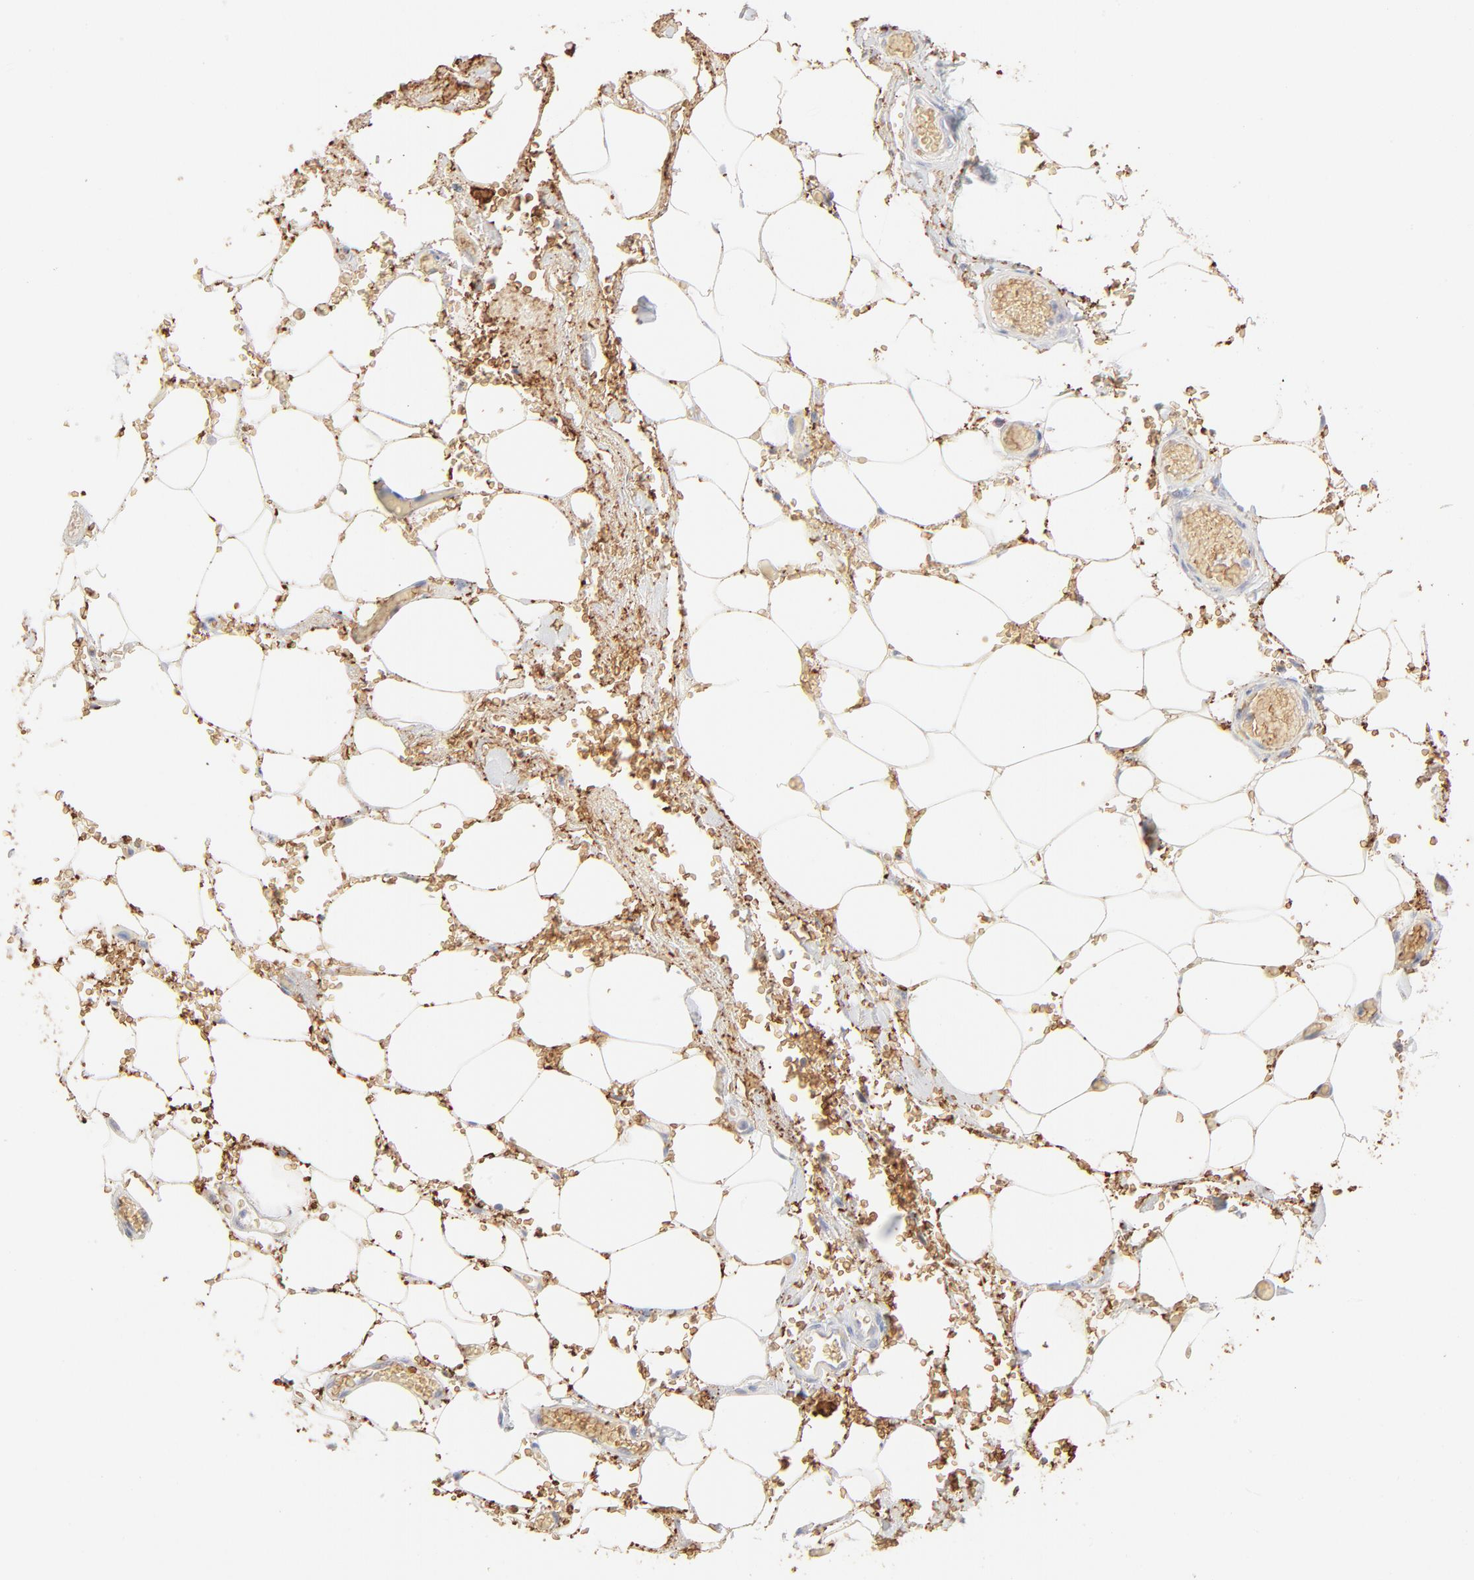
{"staining": {"intensity": "negative", "quantity": "none", "location": "none"}, "tissue": "adipose tissue", "cell_type": "Adipocytes", "image_type": "normal", "snomed": [{"axis": "morphology", "description": "Normal tissue, NOS"}, {"axis": "morphology", "description": "Cholangiocarcinoma"}, {"axis": "topography", "description": "Liver"}, {"axis": "topography", "description": "Peripheral nerve tissue"}], "caption": "Human adipose tissue stained for a protein using immunohistochemistry (IHC) demonstrates no positivity in adipocytes.", "gene": "SPTB", "patient": {"sex": "male", "age": 50}}